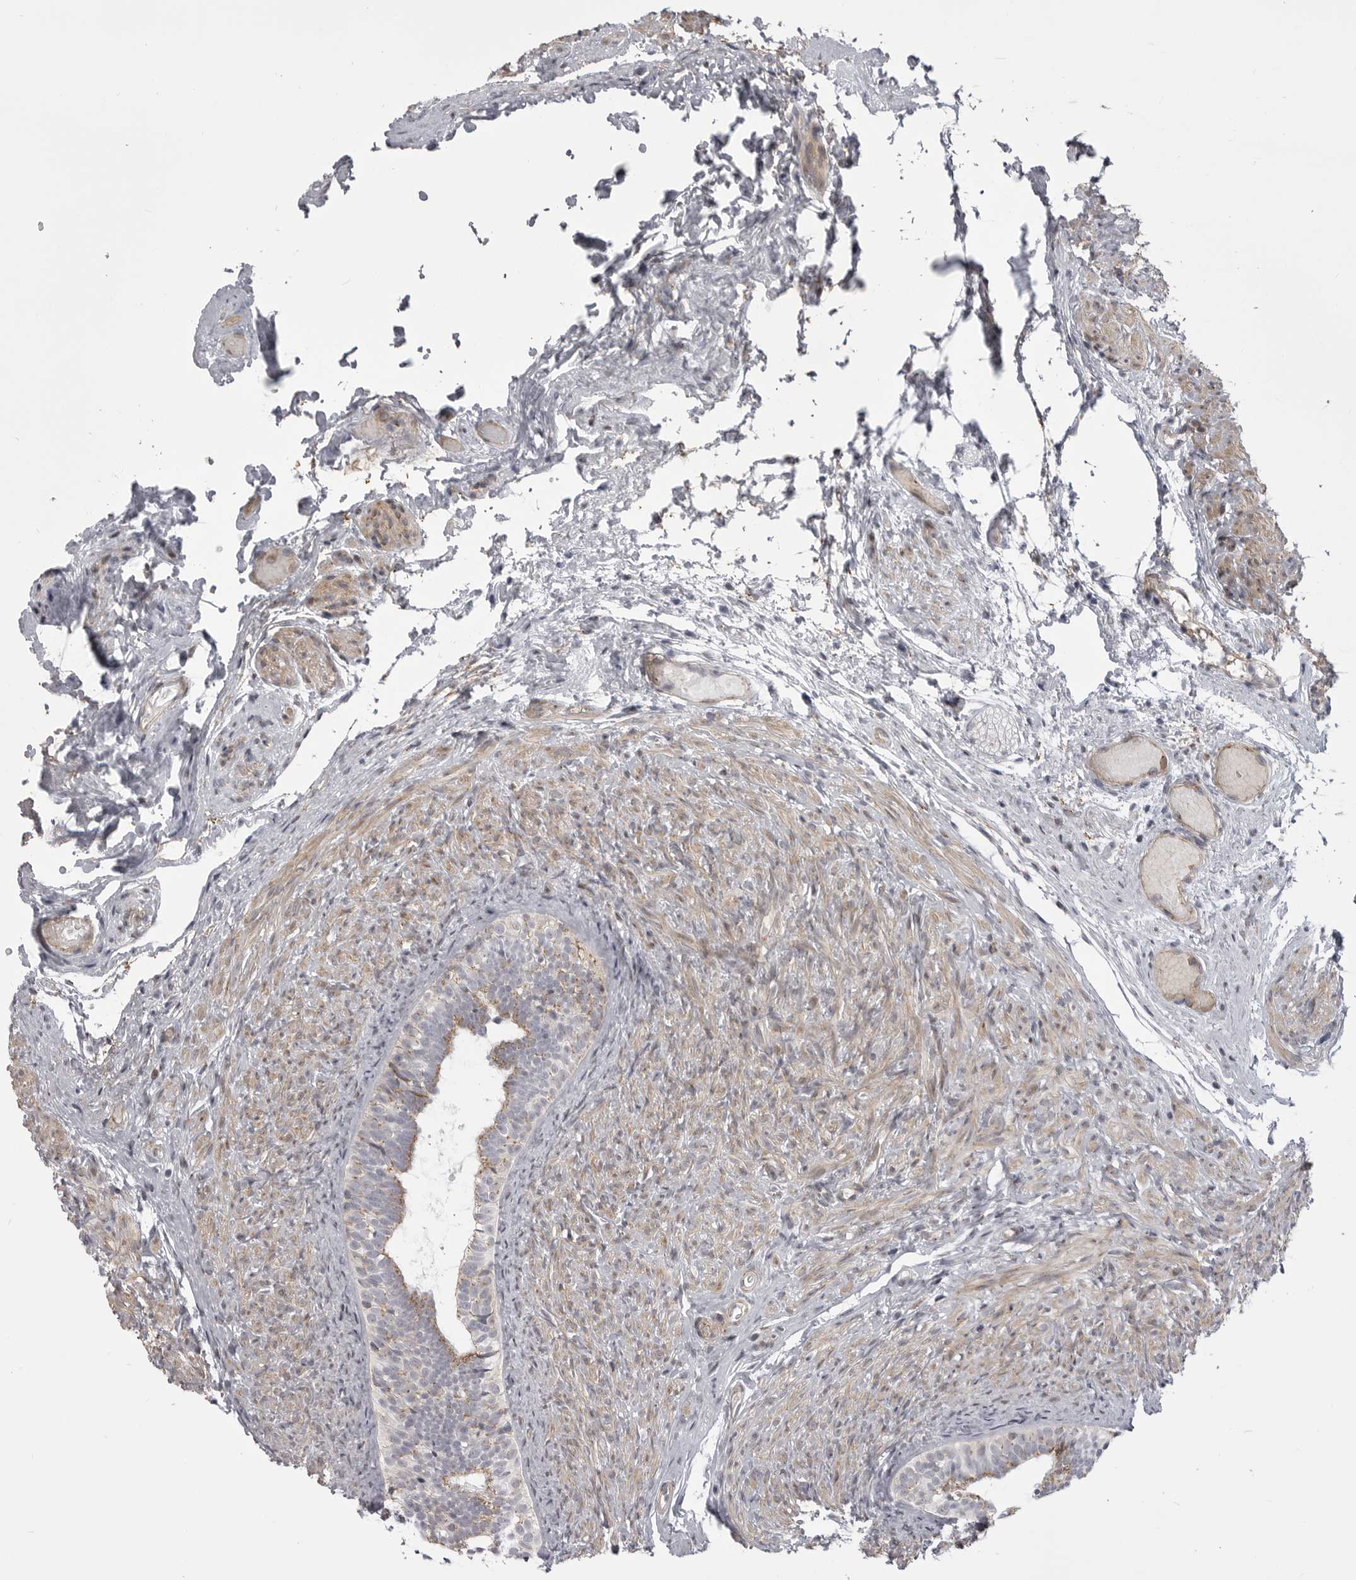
{"staining": {"intensity": "moderate", "quantity": ">75%", "location": "cytoplasmic/membranous"}, "tissue": "epididymis", "cell_type": "Glandular cells", "image_type": "normal", "snomed": [{"axis": "morphology", "description": "Normal tissue, NOS"}, {"axis": "topography", "description": "Epididymis"}], "caption": "IHC of benign epididymis reveals medium levels of moderate cytoplasmic/membranous expression in approximately >75% of glandular cells.", "gene": "TMPRSS11F", "patient": {"sex": "male", "age": 5}}